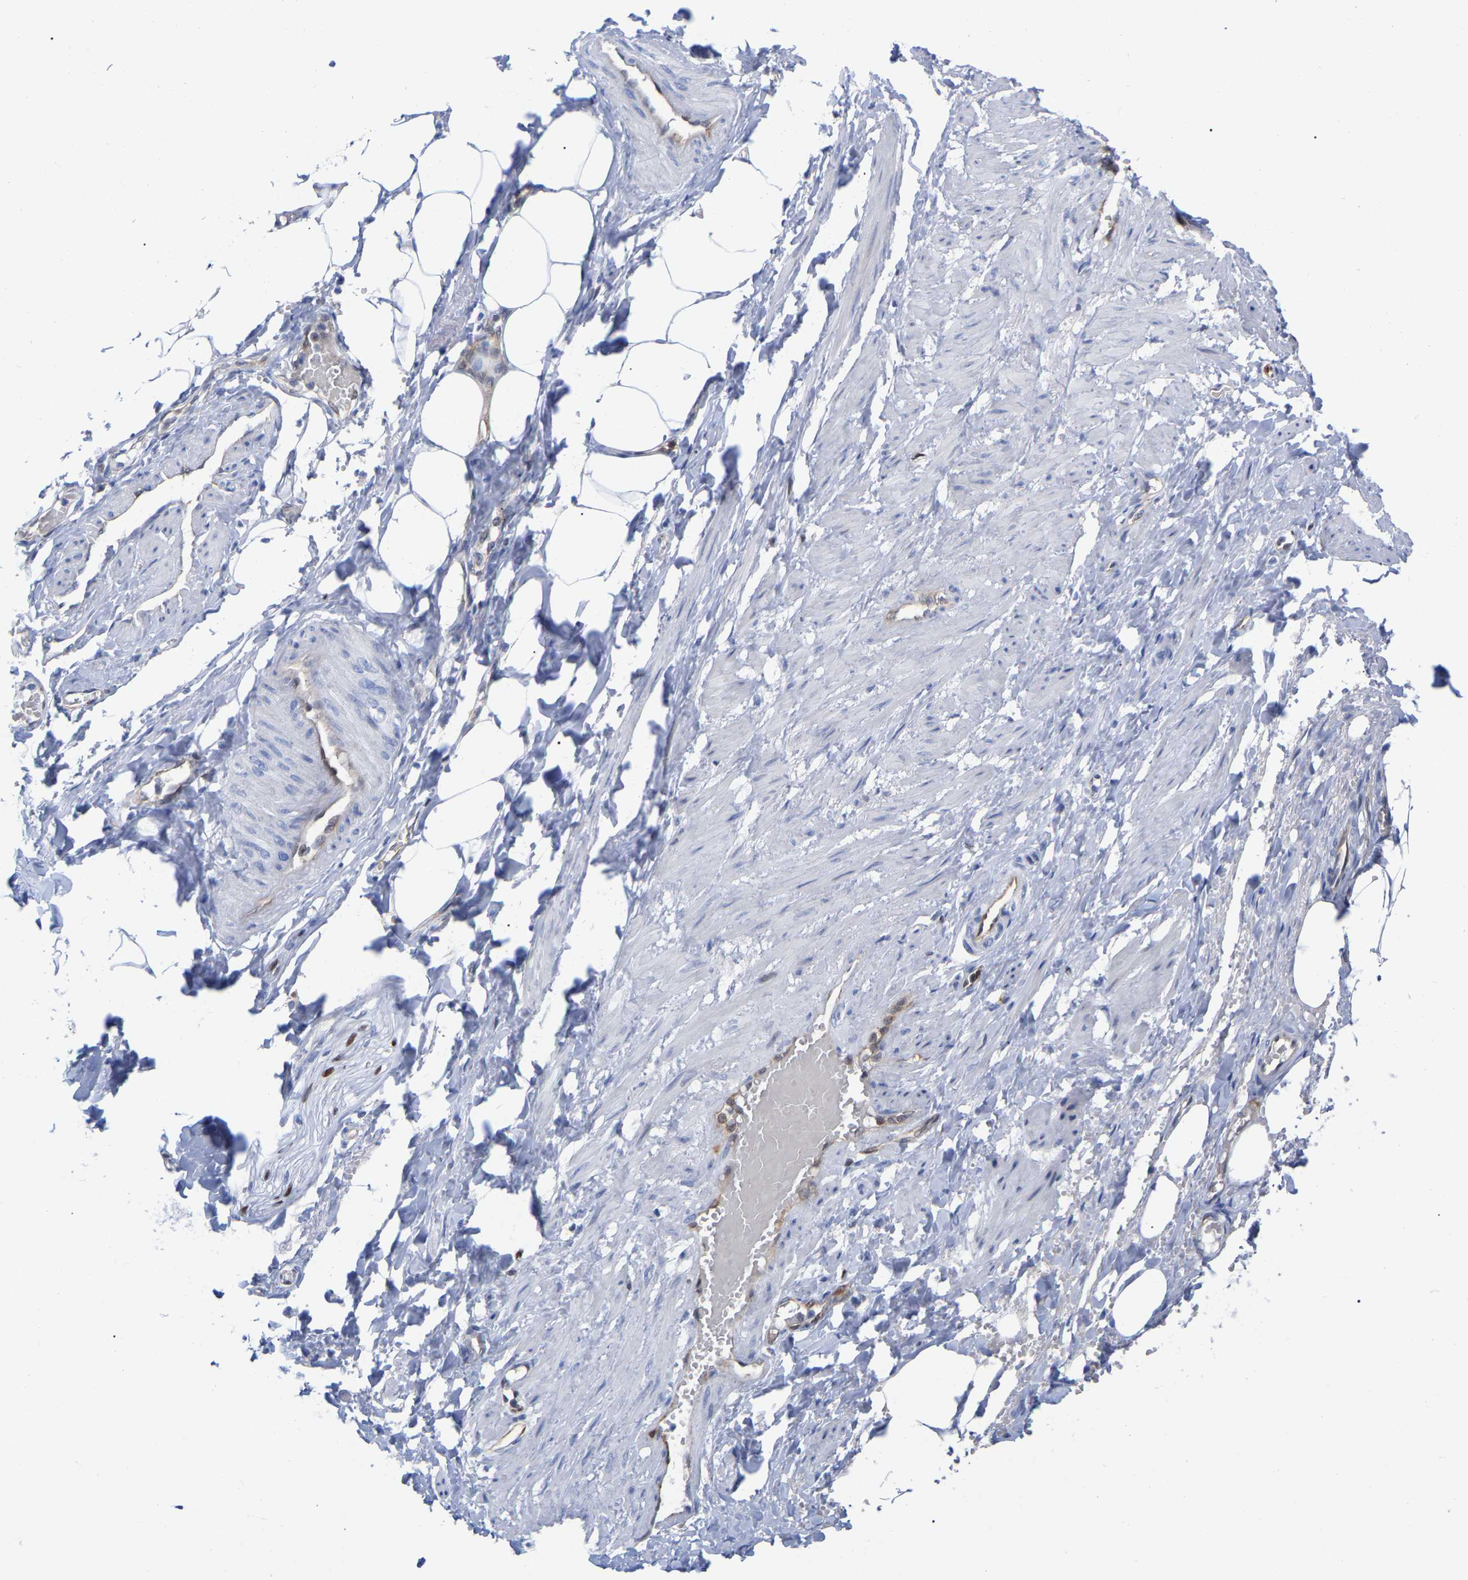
{"staining": {"intensity": "weak", "quantity": "<25%", "location": "cytoplasmic/membranous"}, "tissue": "adipose tissue", "cell_type": "Adipocytes", "image_type": "normal", "snomed": [{"axis": "morphology", "description": "Normal tissue, NOS"}, {"axis": "topography", "description": "Soft tissue"}, {"axis": "topography", "description": "Vascular tissue"}], "caption": "Micrograph shows no significant protein staining in adipocytes of normal adipose tissue.", "gene": "GIMAP4", "patient": {"sex": "female", "age": 35}}